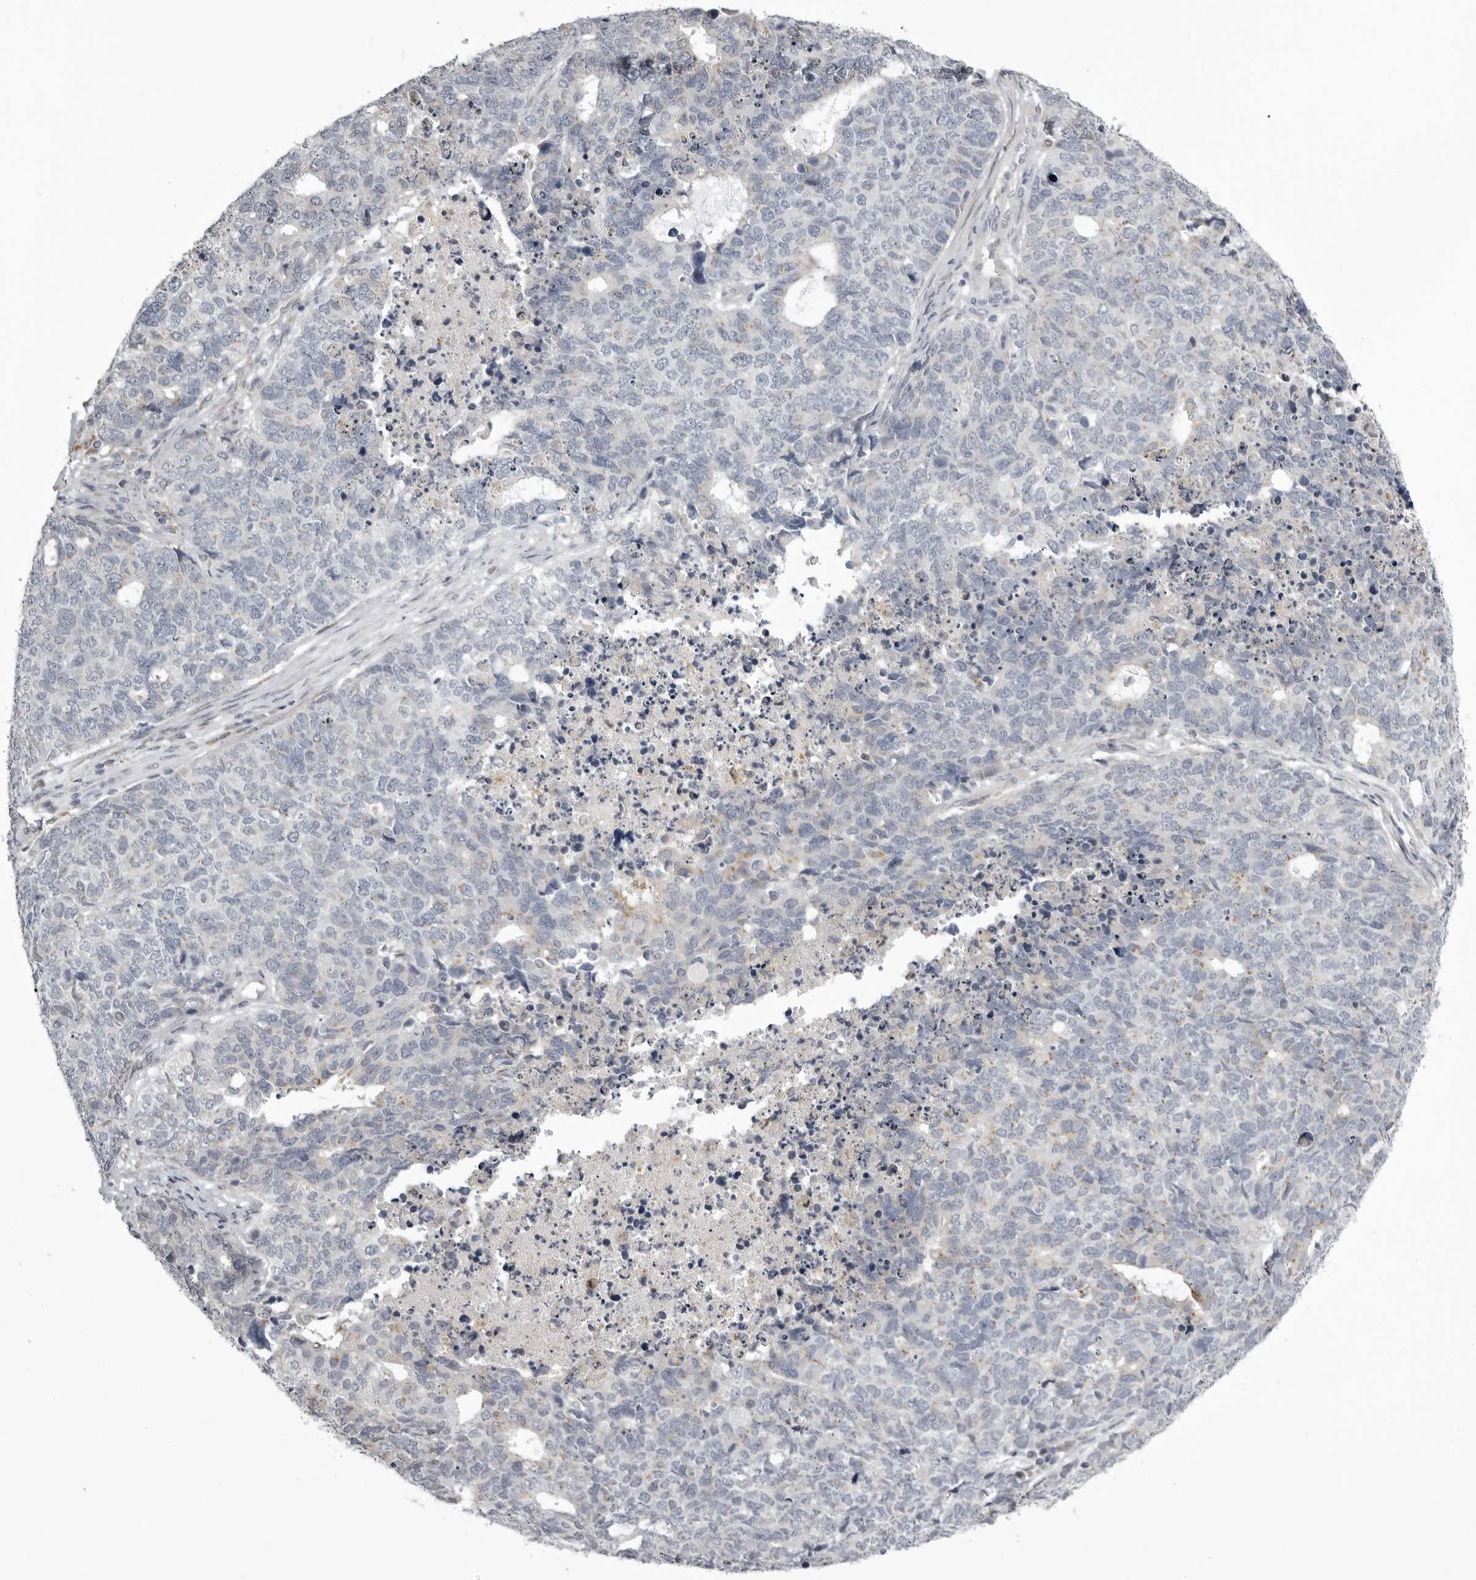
{"staining": {"intensity": "negative", "quantity": "none", "location": "none"}, "tissue": "cervical cancer", "cell_type": "Tumor cells", "image_type": "cancer", "snomed": [{"axis": "morphology", "description": "Squamous cell carcinoma, NOS"}, {"axis": "topography", "description": "Cervix"}], "caption": "DAB immunohistochemical staining of squamous cell carcinoma (cervical) reveals no significant staining in tumor cells.", "gene": "NCEH1", "patient": {"sex": "female", "age": 63}}